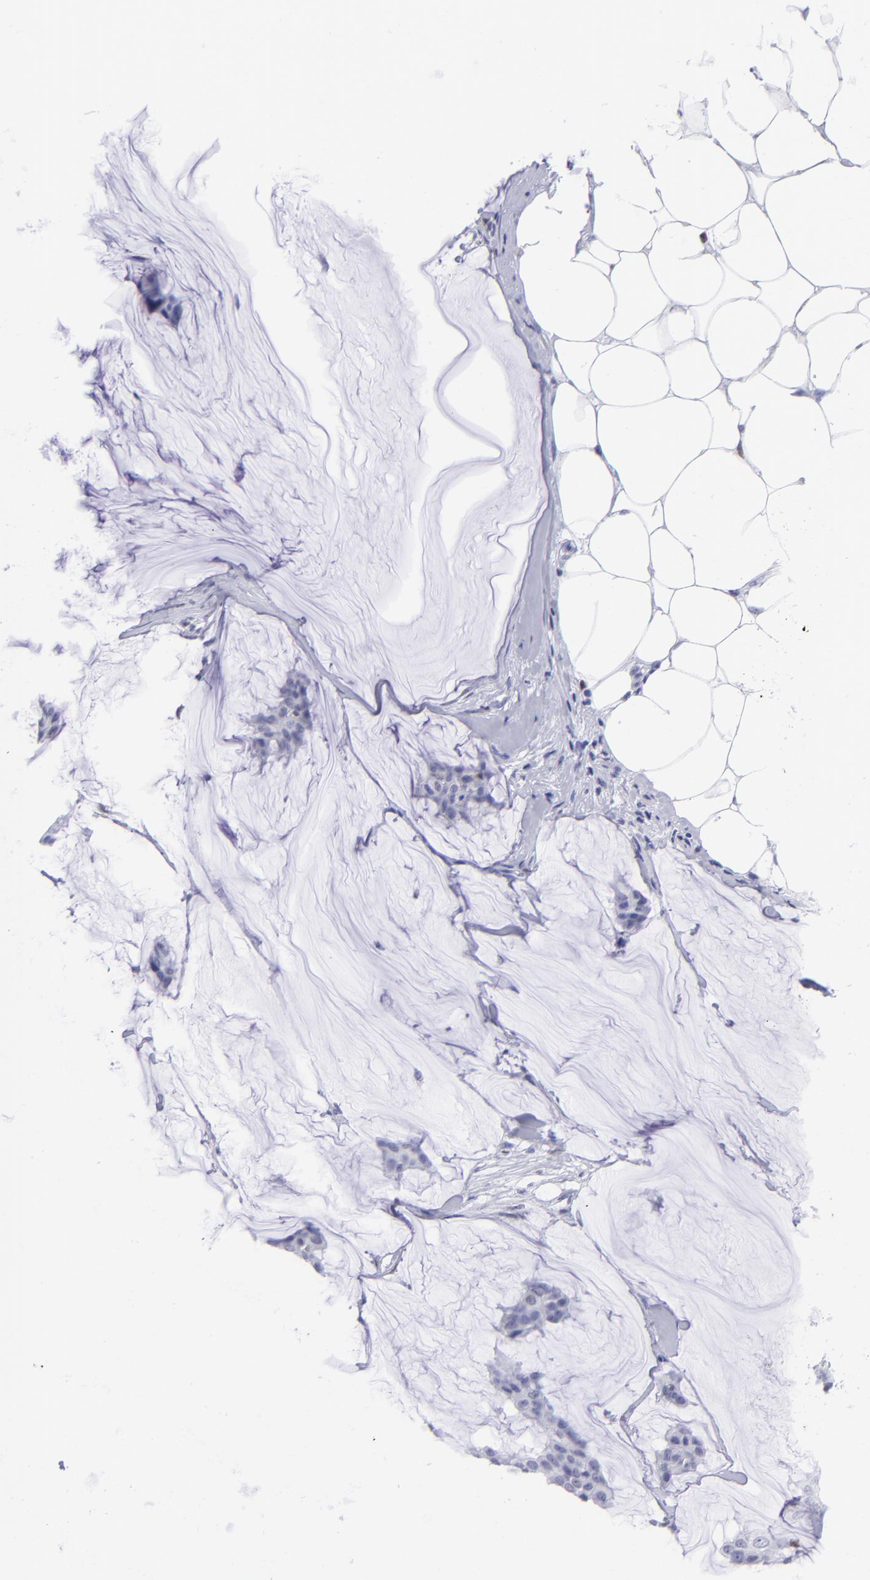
{"staining": {"intensity": "negative", "quantity": "none", "location": "none"}, "tissue": "breast cancer", "cell_type": "Tumor cells", "image_type": "cancer", "snomed": [{"axis": "morphology", "description": "Duct carcinoma"}, {"axis": "topography", "description": "Breast"}], "caption": "DAB immunohistochemical staining of breast cancer (infiltrating ductal carcinoma) demonstrates no significant positivity in tumor cells.", "gene": "MITF", "patient": {"sex": "female", "age": 93}}